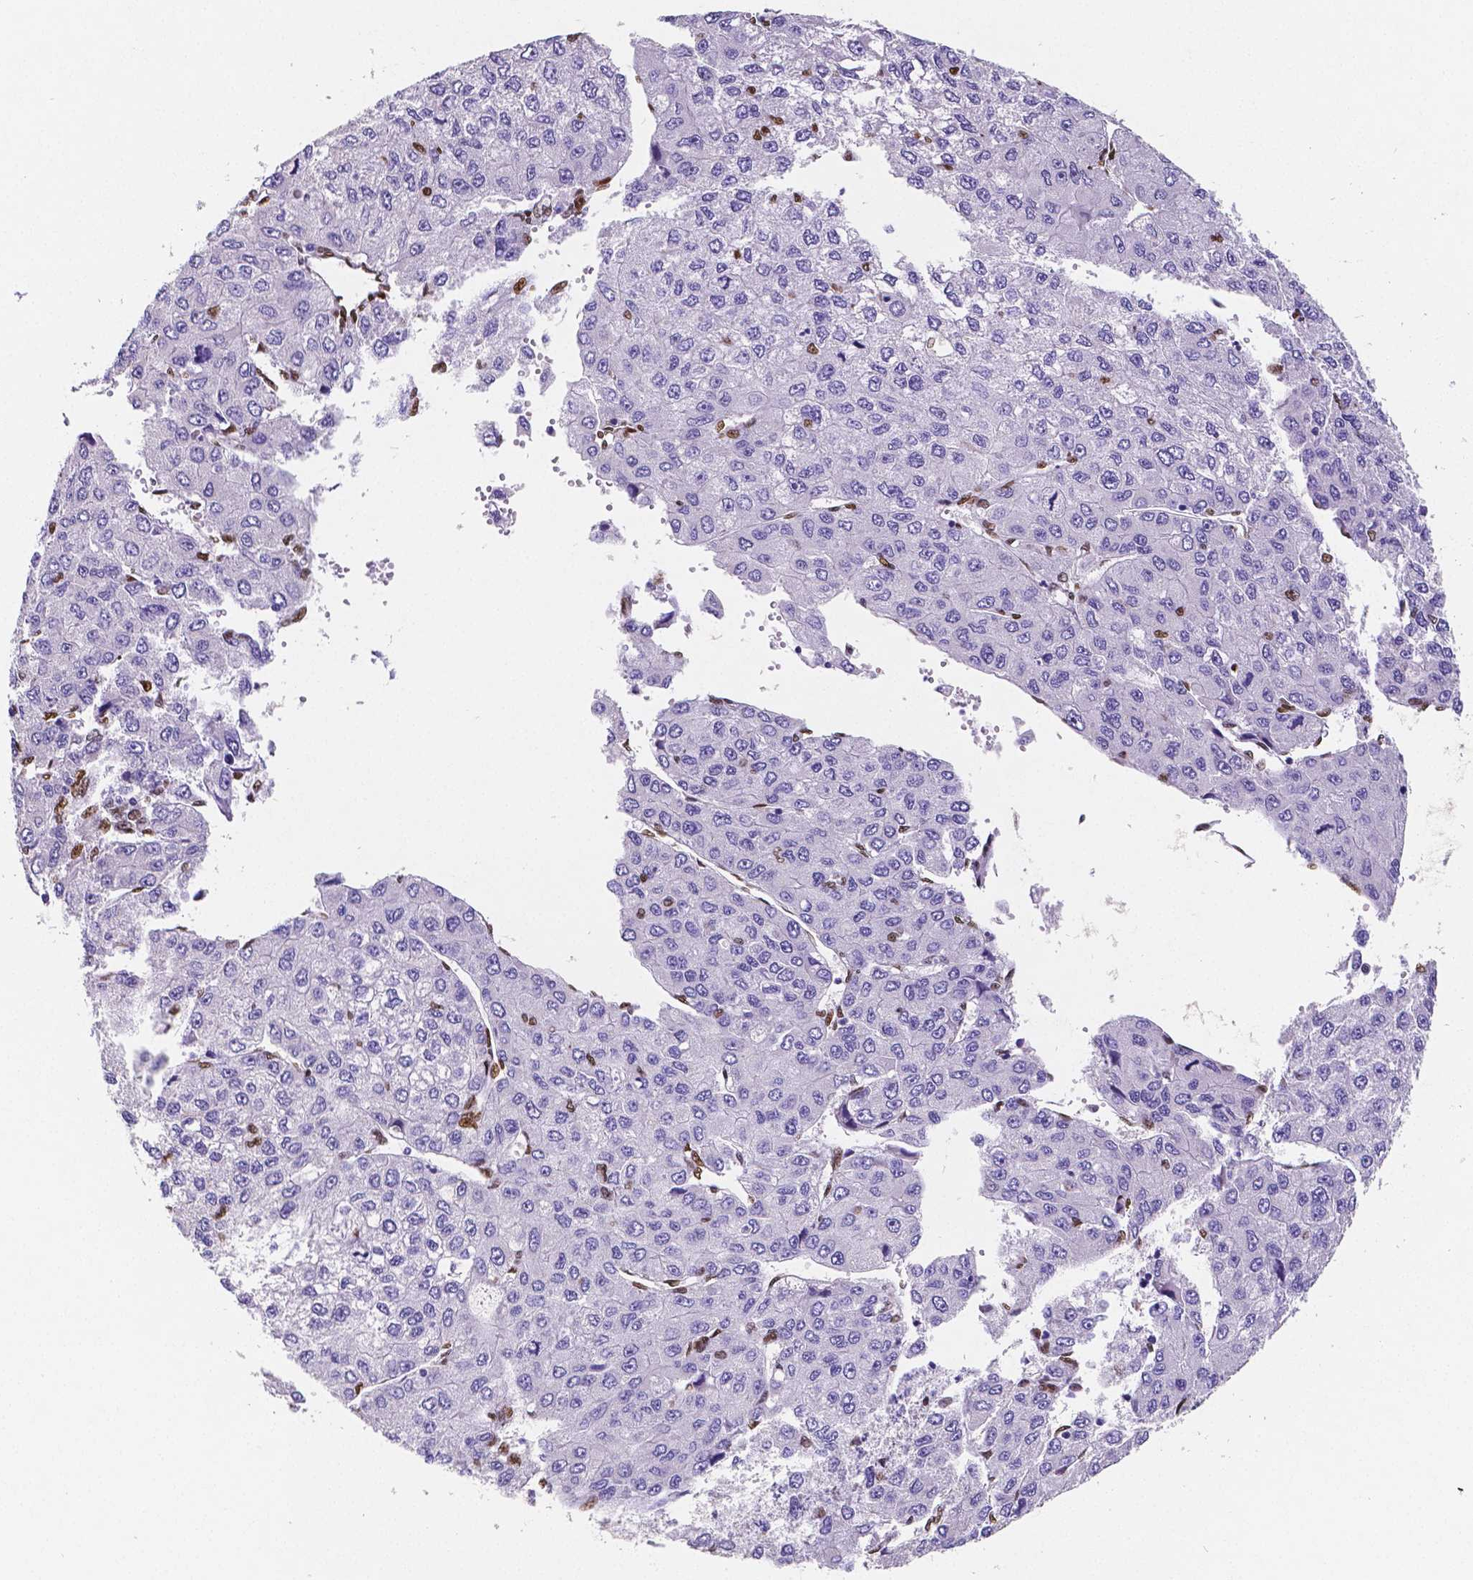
{"staining": {"intensity": "negative", "quantity": "none", "location": "none"}, "tissue": "liver cancer", "cell_type": "Tumor cells", "image_type": "cancer", "snomed": [{"axis": "morphology", "description": "Carcinoma, Hepatocellular, NOS"}, {"axis": "topography", "description": "Liver"}], "caption": "The IHC micrograph has no significant staining in tumor cells of liver cancer (hepatocellular carcinoma) tissue. Brightfield microscopy of IHC stained with DAB (3,3'-diaminobenzidine) (brown) and hematoxylin (blue), captured at high magnification.", "gene": "MEF2C", "patient": {"sex": "female", "age": 66}}